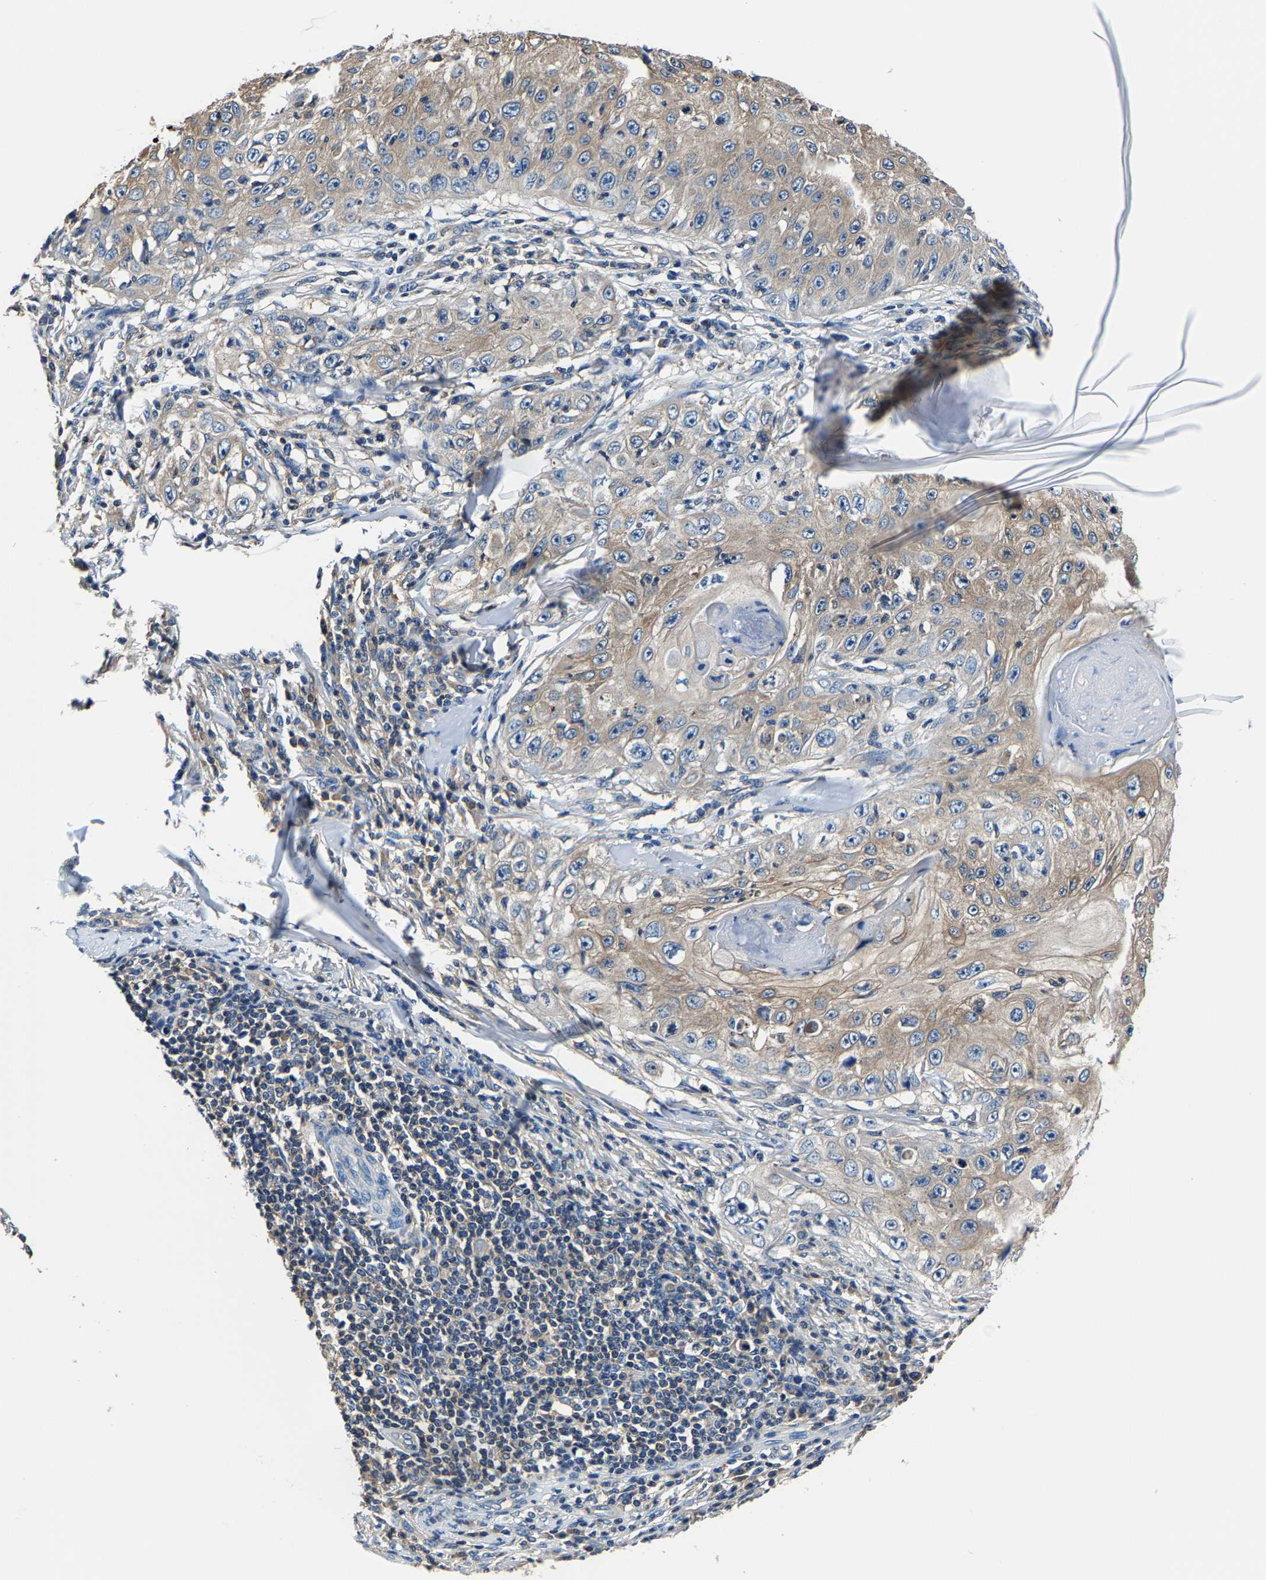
{"staining": {"intensity": "weak", "quantity": ">75%", "location": "cytoplasmic/membranous"}, "tissue": "skin cancer", "cell_type": "Tumor cells", "image_type": "cancer", "snomed": [{"axis": "morphology", "description": "Squamous cell carcinoma, NOS"}, {"axis": "topography", "description": "Skin"}], "caption": "Immunohistochemical staining of skin cancer demonstrates weak cytoplasmic/membranous protein expression in about >75% of tumor cells.", "gene": "ALDOB", "patient": {"sex": "male", "age": 86}}